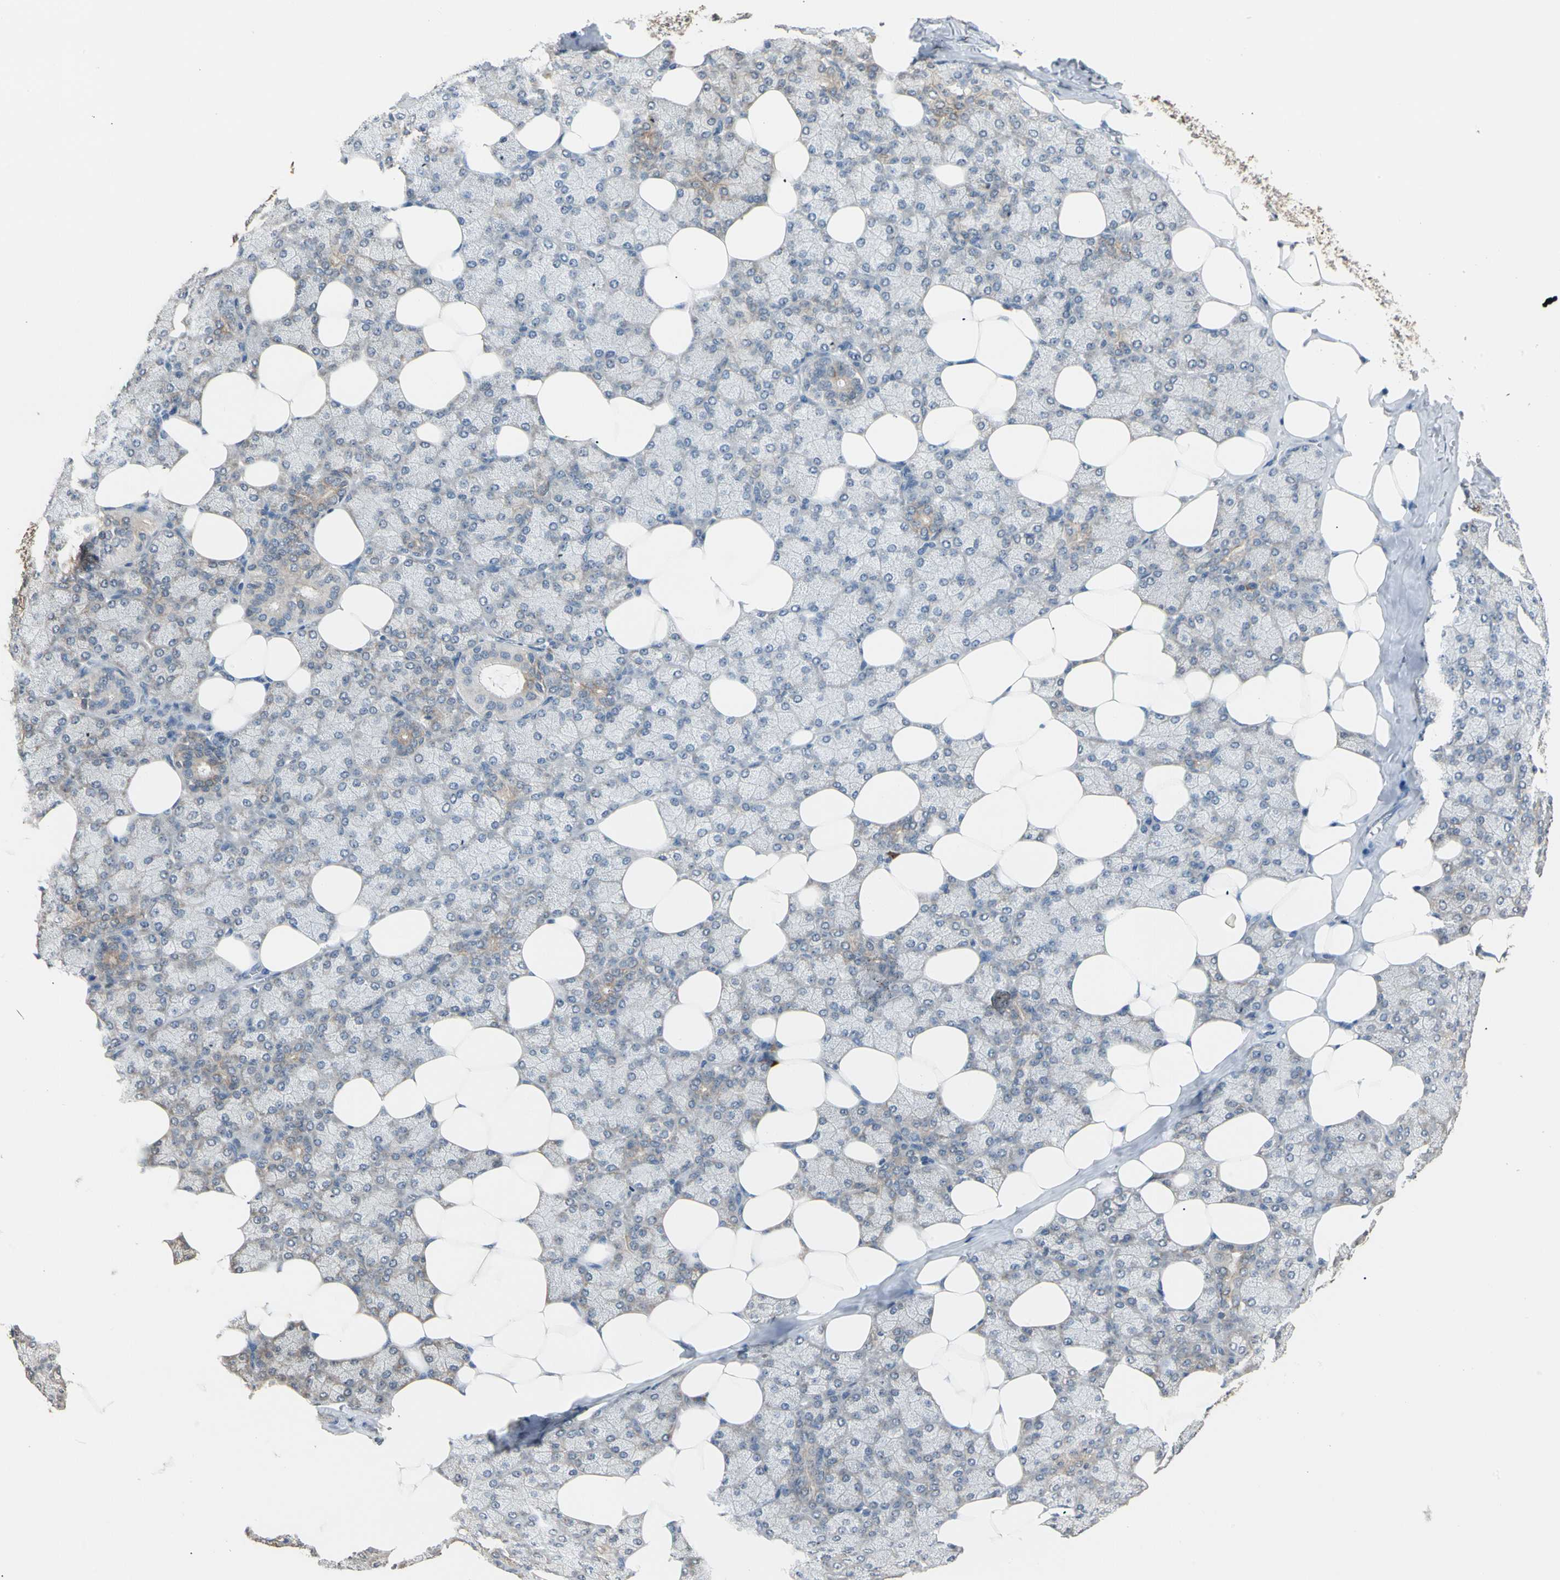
{"staining": {"intensity": "weak", "quantity": "<25%", "location": "cytoplasmic/membranous"}, "tissue": "salivary gland", "cell_type": "Glandular cells", "image_type": "normal", "snomed": [{"axis": "morphology", "description": "Normal tissue, NOS"}, {"axis": "topography", "description": "Lymph node"}, {"axis": "topography", "description": "Salivary gland"}], "caption": "The micrograph demonstrates no staining of glandular cells in normal salivary gland.", "gene": "MAP3K7", "patient": {"sex": "male", "age": 8}}